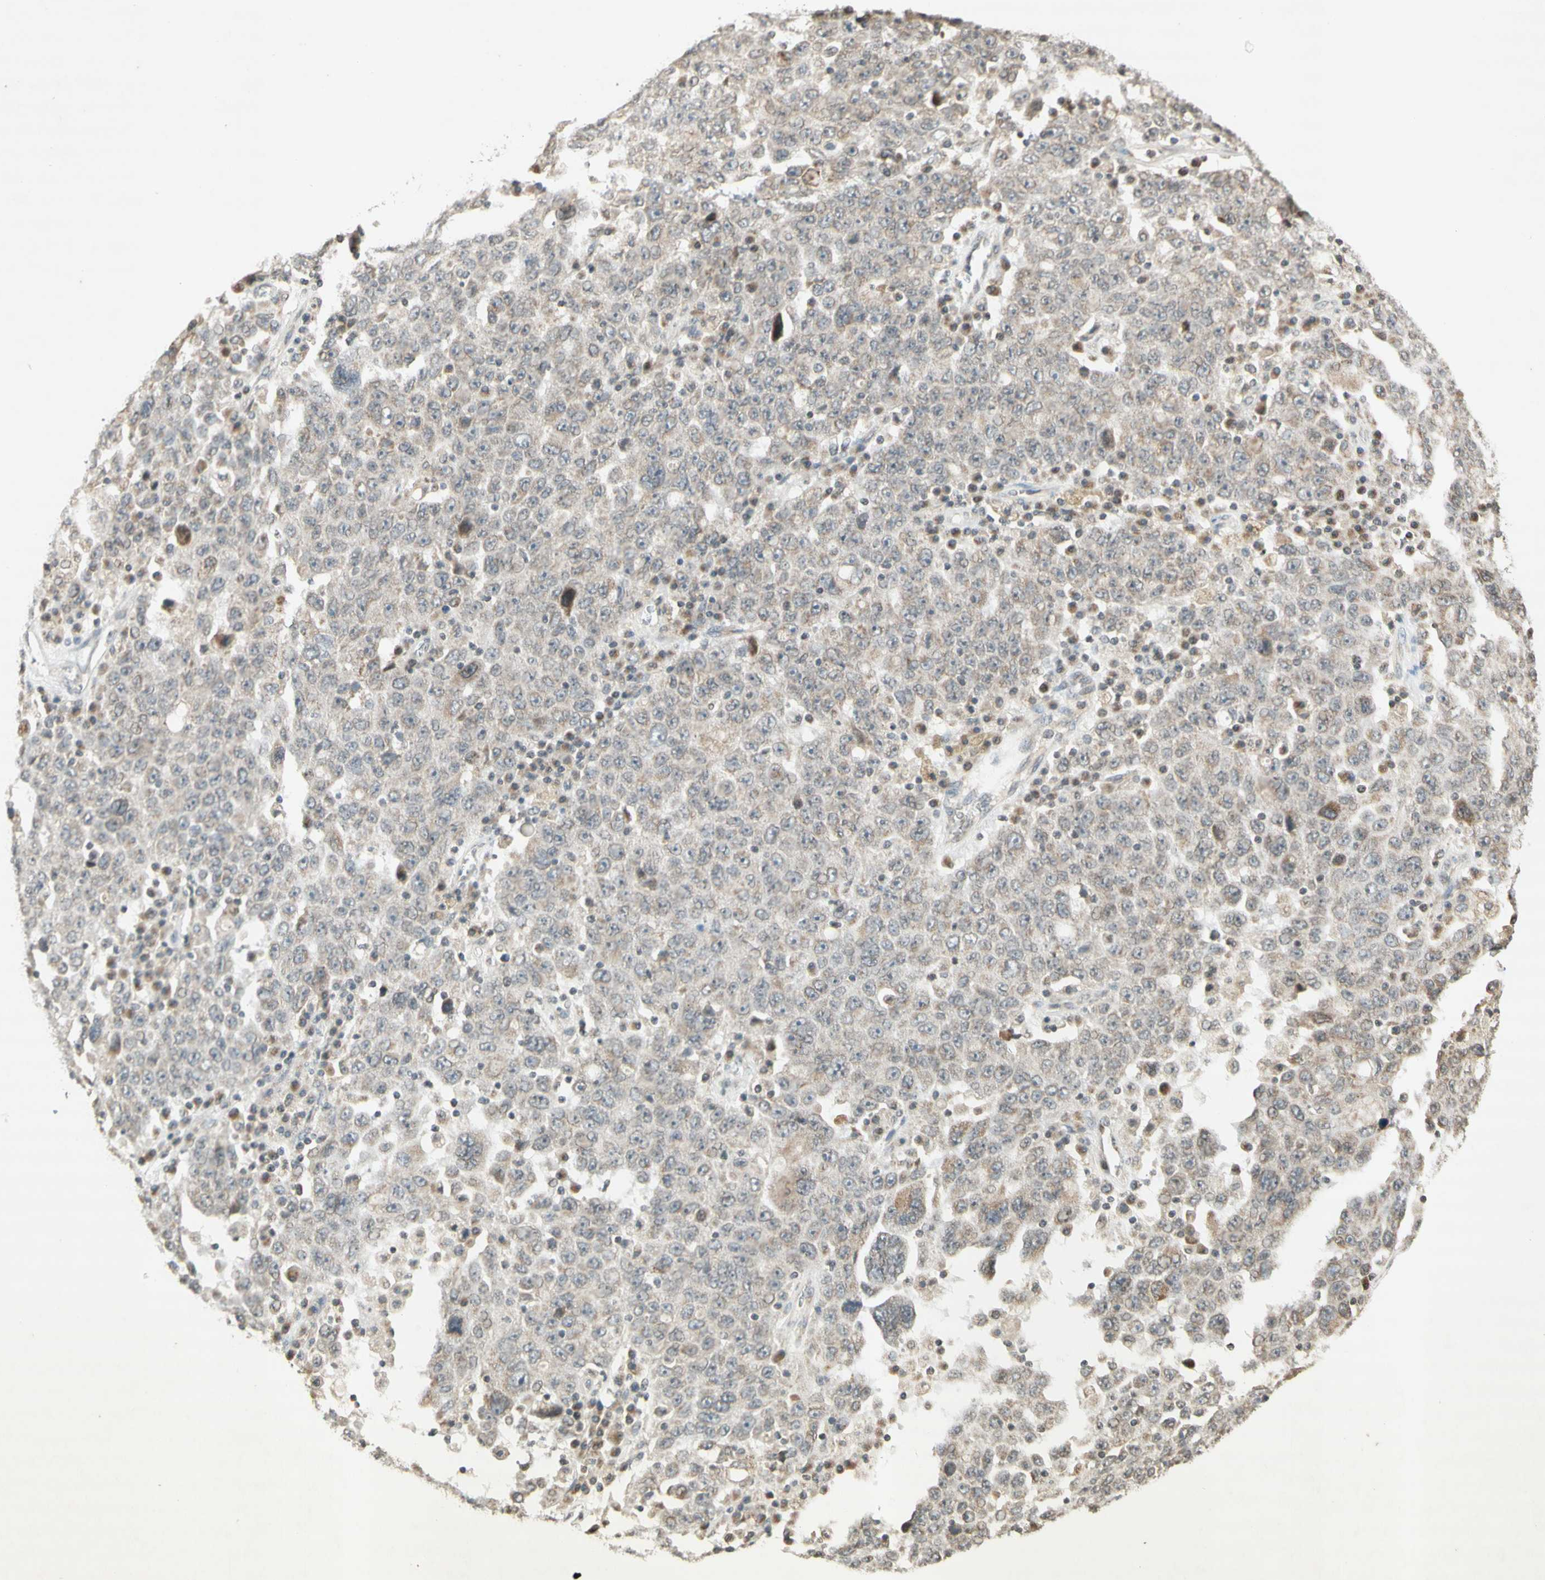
{"staining": {"intensity": "weak", "quantity": "25%-75%", "location": "cytoplasmic/membranous"}, "tissue": "ovarian cancer", "cell_type": "Tumor cells", "image_type": "cancer", "snomed": [{"axis": "morphology", "description": "Carcinoma, endometroid"}, {"axis": "topography", "description": "Ovary"}], "caption": "Approximately 25%-75% of tumor cells in ovarian endometroid carcinoma reveal weak cytoplasmic/membranous protein staining as visualized by brown immunohistochemical staining.", "gene": "CCNI", "patient": {"sex": "female", "age": 62}}